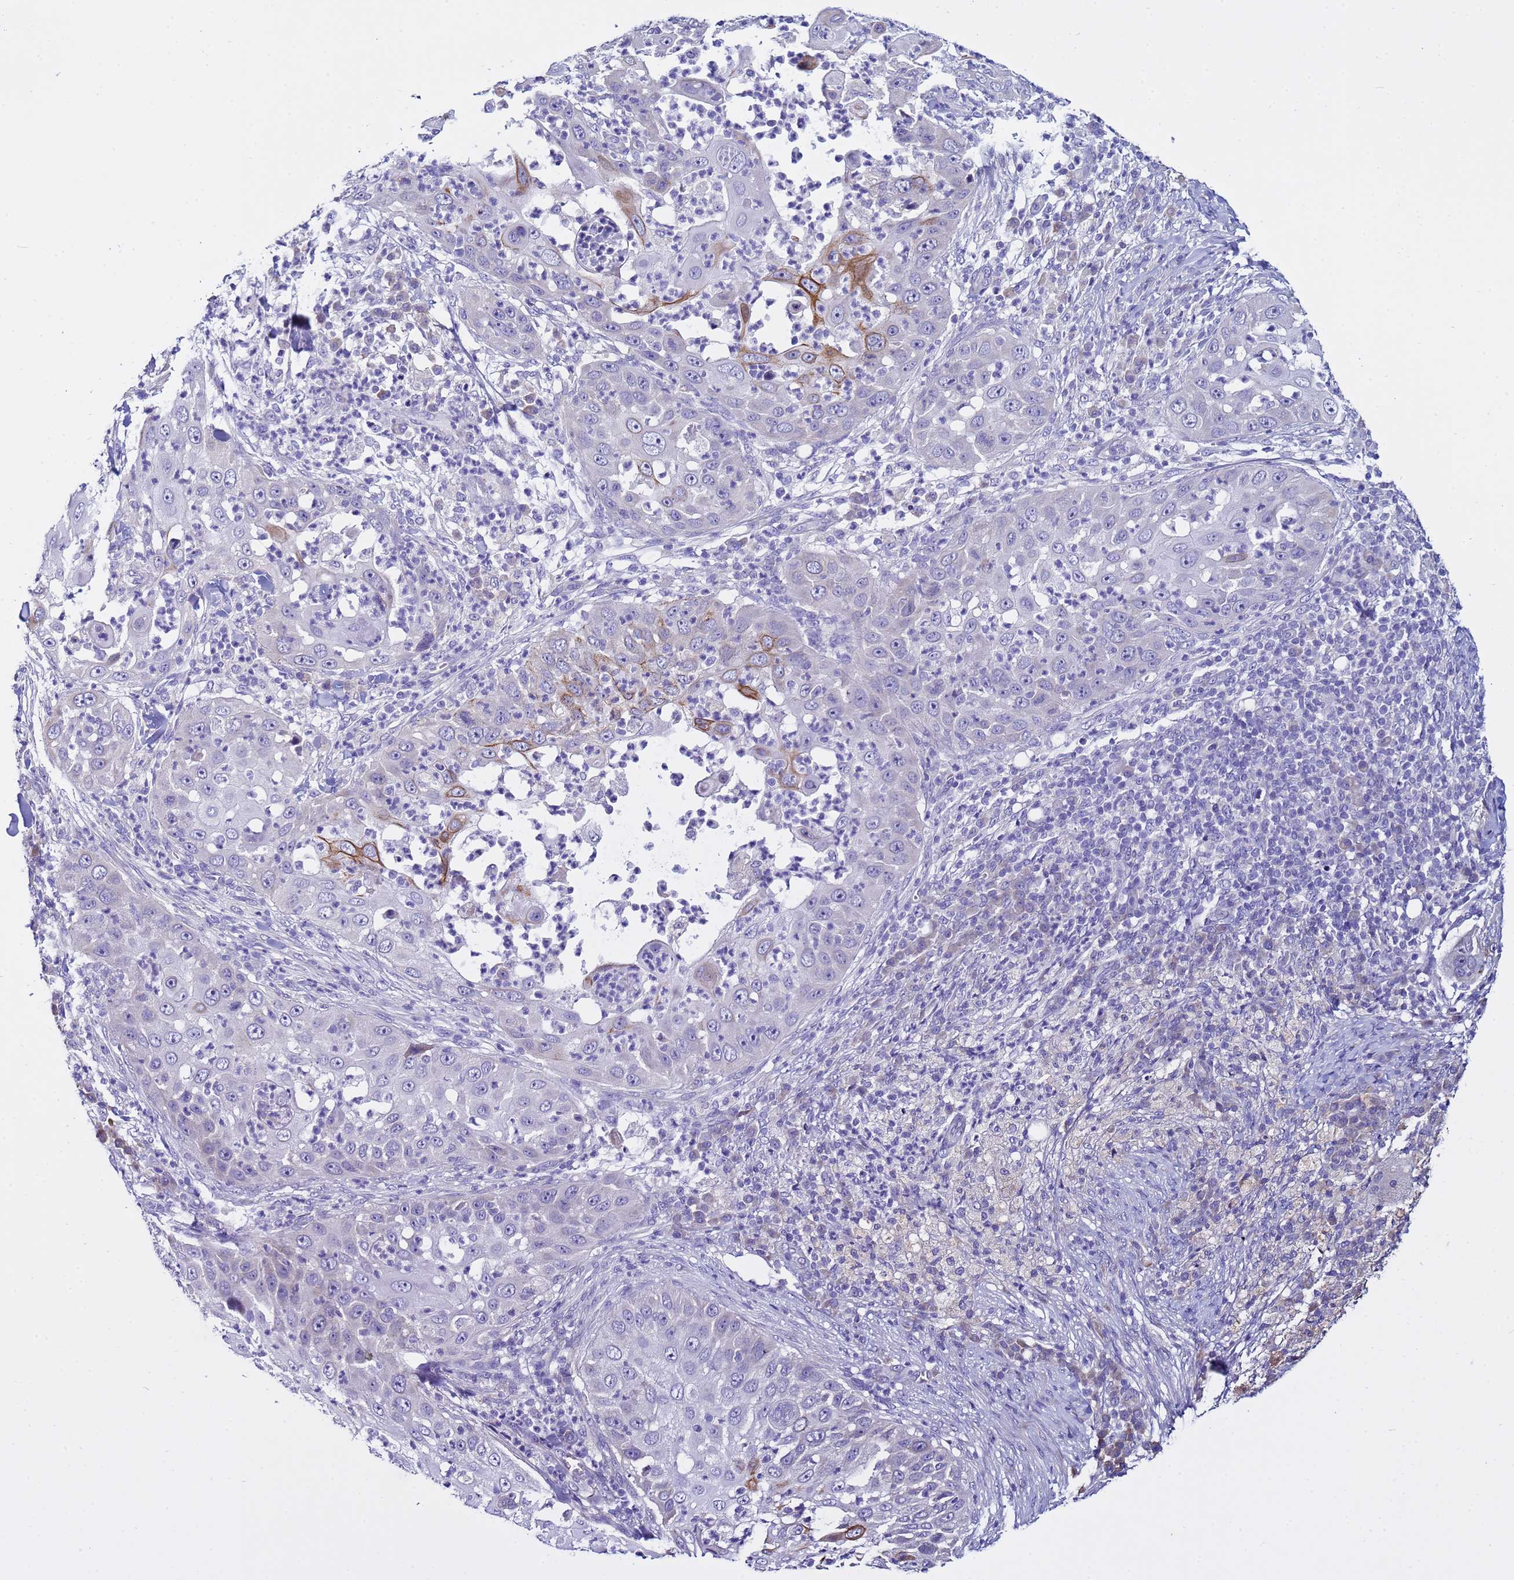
{"staining": {"intensity": "moderate", "quantity": "<25%", "location": "cytoplasmic/membranous"}, "tissue": "skin cancer", "cell_type": "Tumor cells", "image_type": "cancer", "snomed": [{"axis": "morphology", "description": "Squamous cell carcinoma, NOS"}, {"axis": "topography", "description": "Skin"}], "caption": "This is a micrograph of IHC staining of skin squamous cell carcinoma, which shows moderate positivity in the cytoplasmic/membranous of tumor cells.", "gene": "IGSF11", "patient": {"sex": "female", "age": 44}}